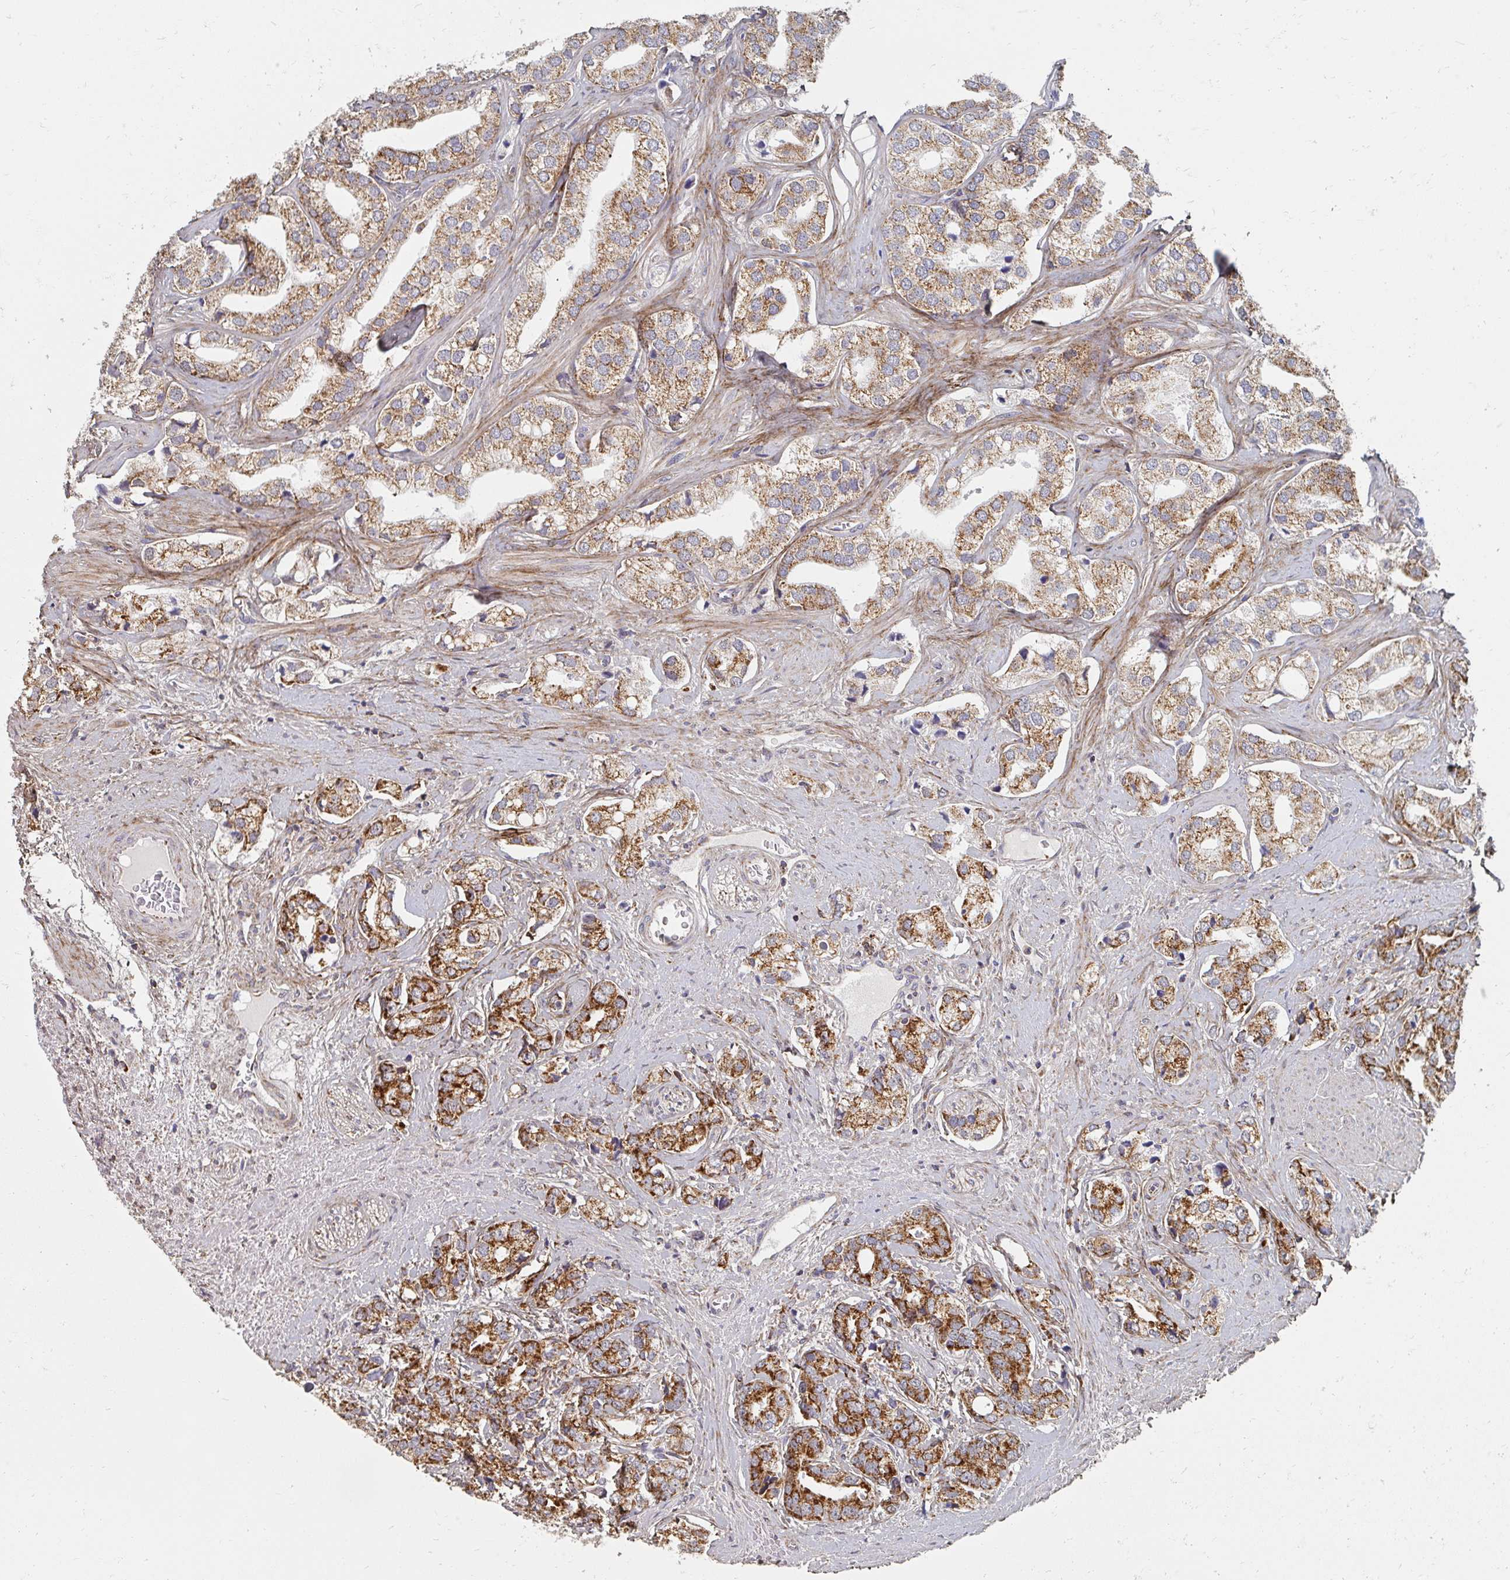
{"staining": {"intensity": "strong", "quantity": "25%-75%", "location": "cytoplasmic/membranous"}, "tissue": "prostate cancer", "cell_type": "Tumor cells", "image_type": "cancer", "snomed": [{"axis": "morphology", "description": "Adenocarcinoma, High grade"}, {"axis": "topography", "description": "Prostate"}], "caption": "This micrograph reveals immunohistochemistry (IHC) staining of prostate adenocarcinoma (high-grade), with high strong cytoplasmic/membranous positivity in about 25%-75% of tumor cells.", "gene": "MAVS", "patient": {"sex": "male", "age": 58}}